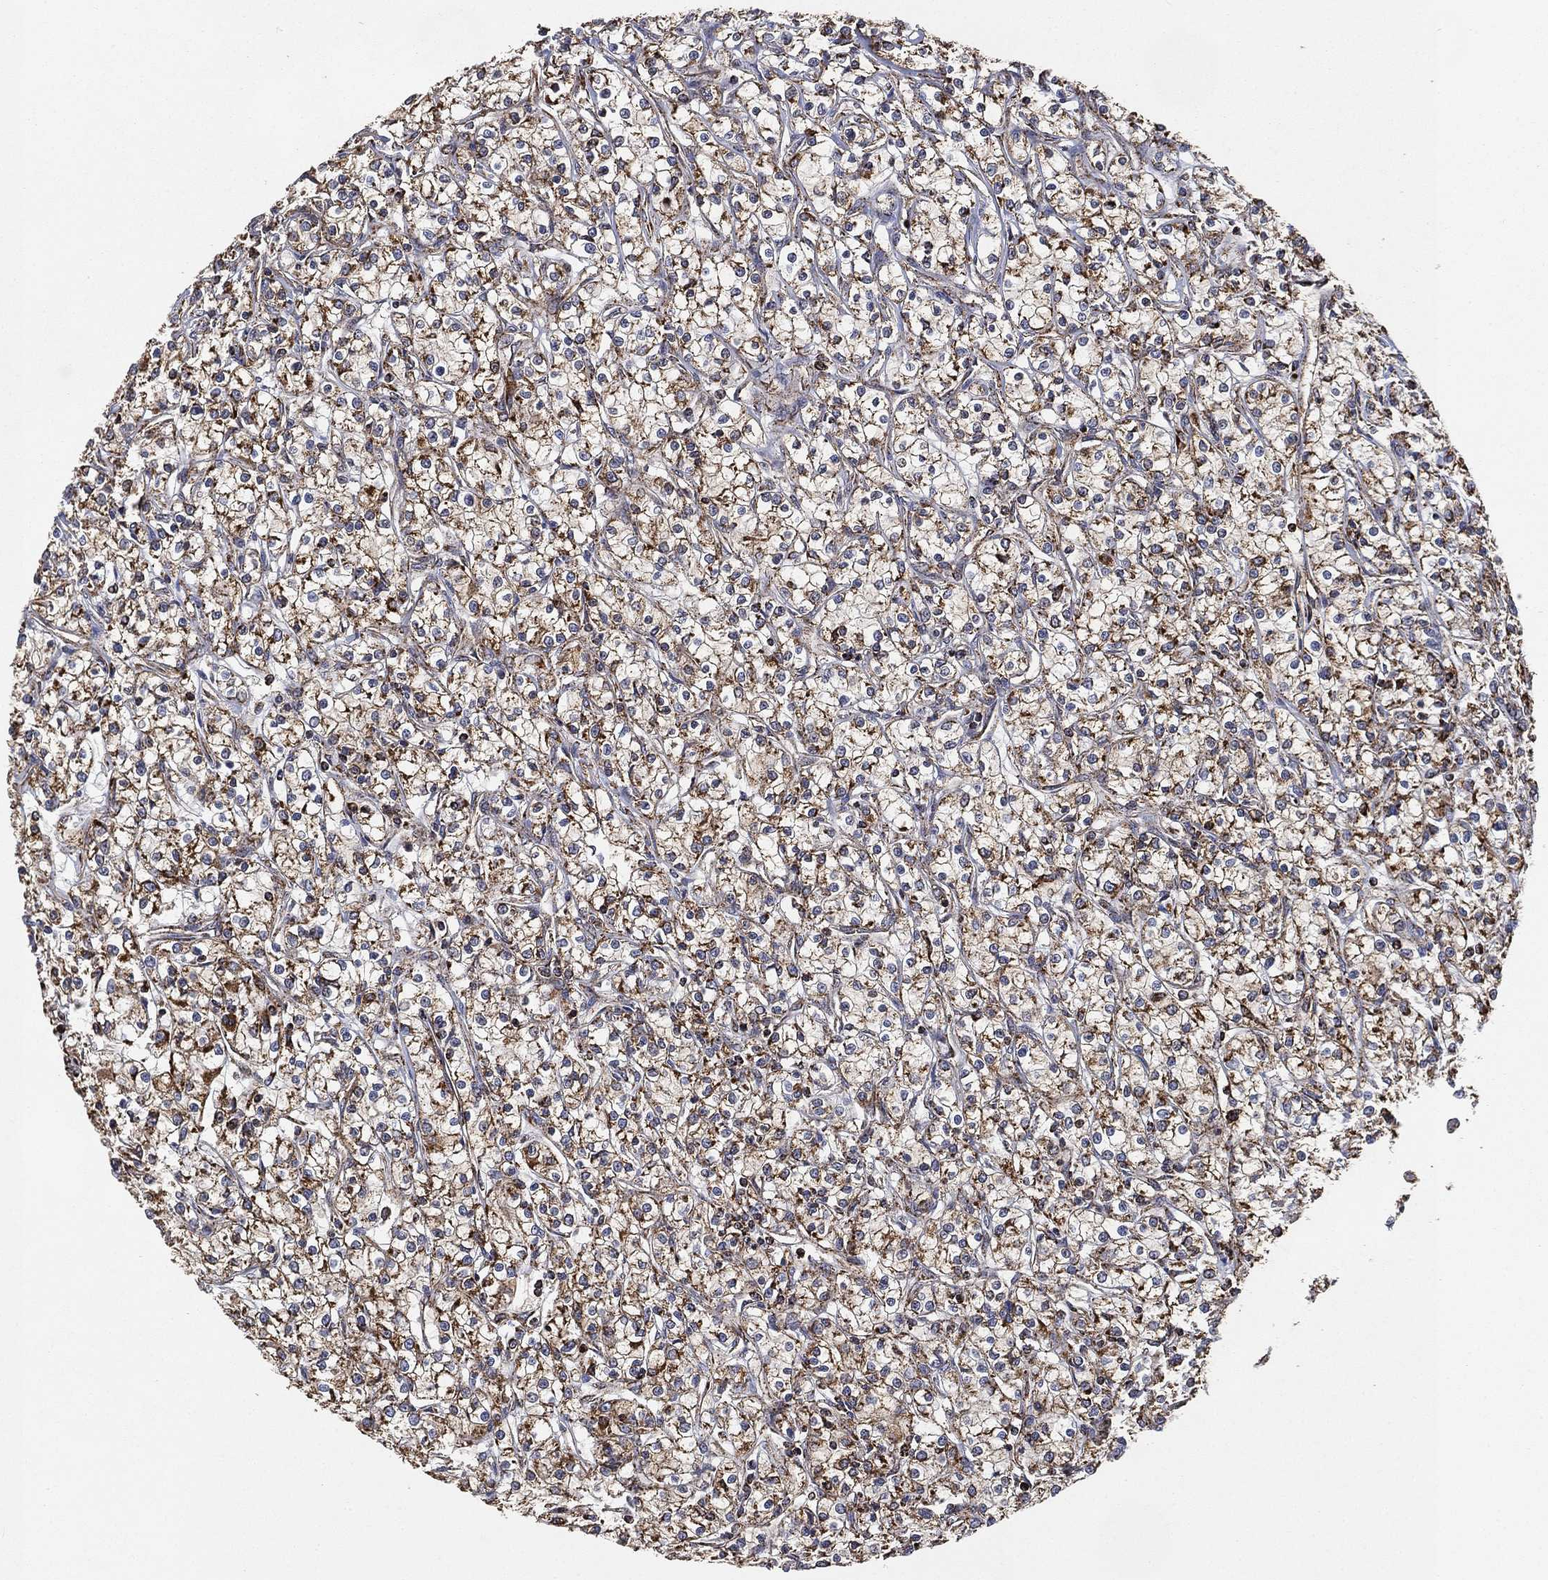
{"staining": {"intensity": "strong", "quantity": ">75%", "location": "cytoplasmic/membranous"}, "tissue": "renal cancer", "cell_type": "Tumor cells", "image_type": "cancer", "snomed": [{"axis": "morphology", "description": "Adenocarcinoma, NOS"}, {"axis": "topography", "description": "Kidney"}], "caption": "Renal cancer (adenocarcinoma) was stained to show a protein in brown. There is high levels of strong cytoplasmic/membranous expression in about >75% of tumor cells.", "gene": "SLC38A7", "patient": {"sex": "female", "age": 59}}